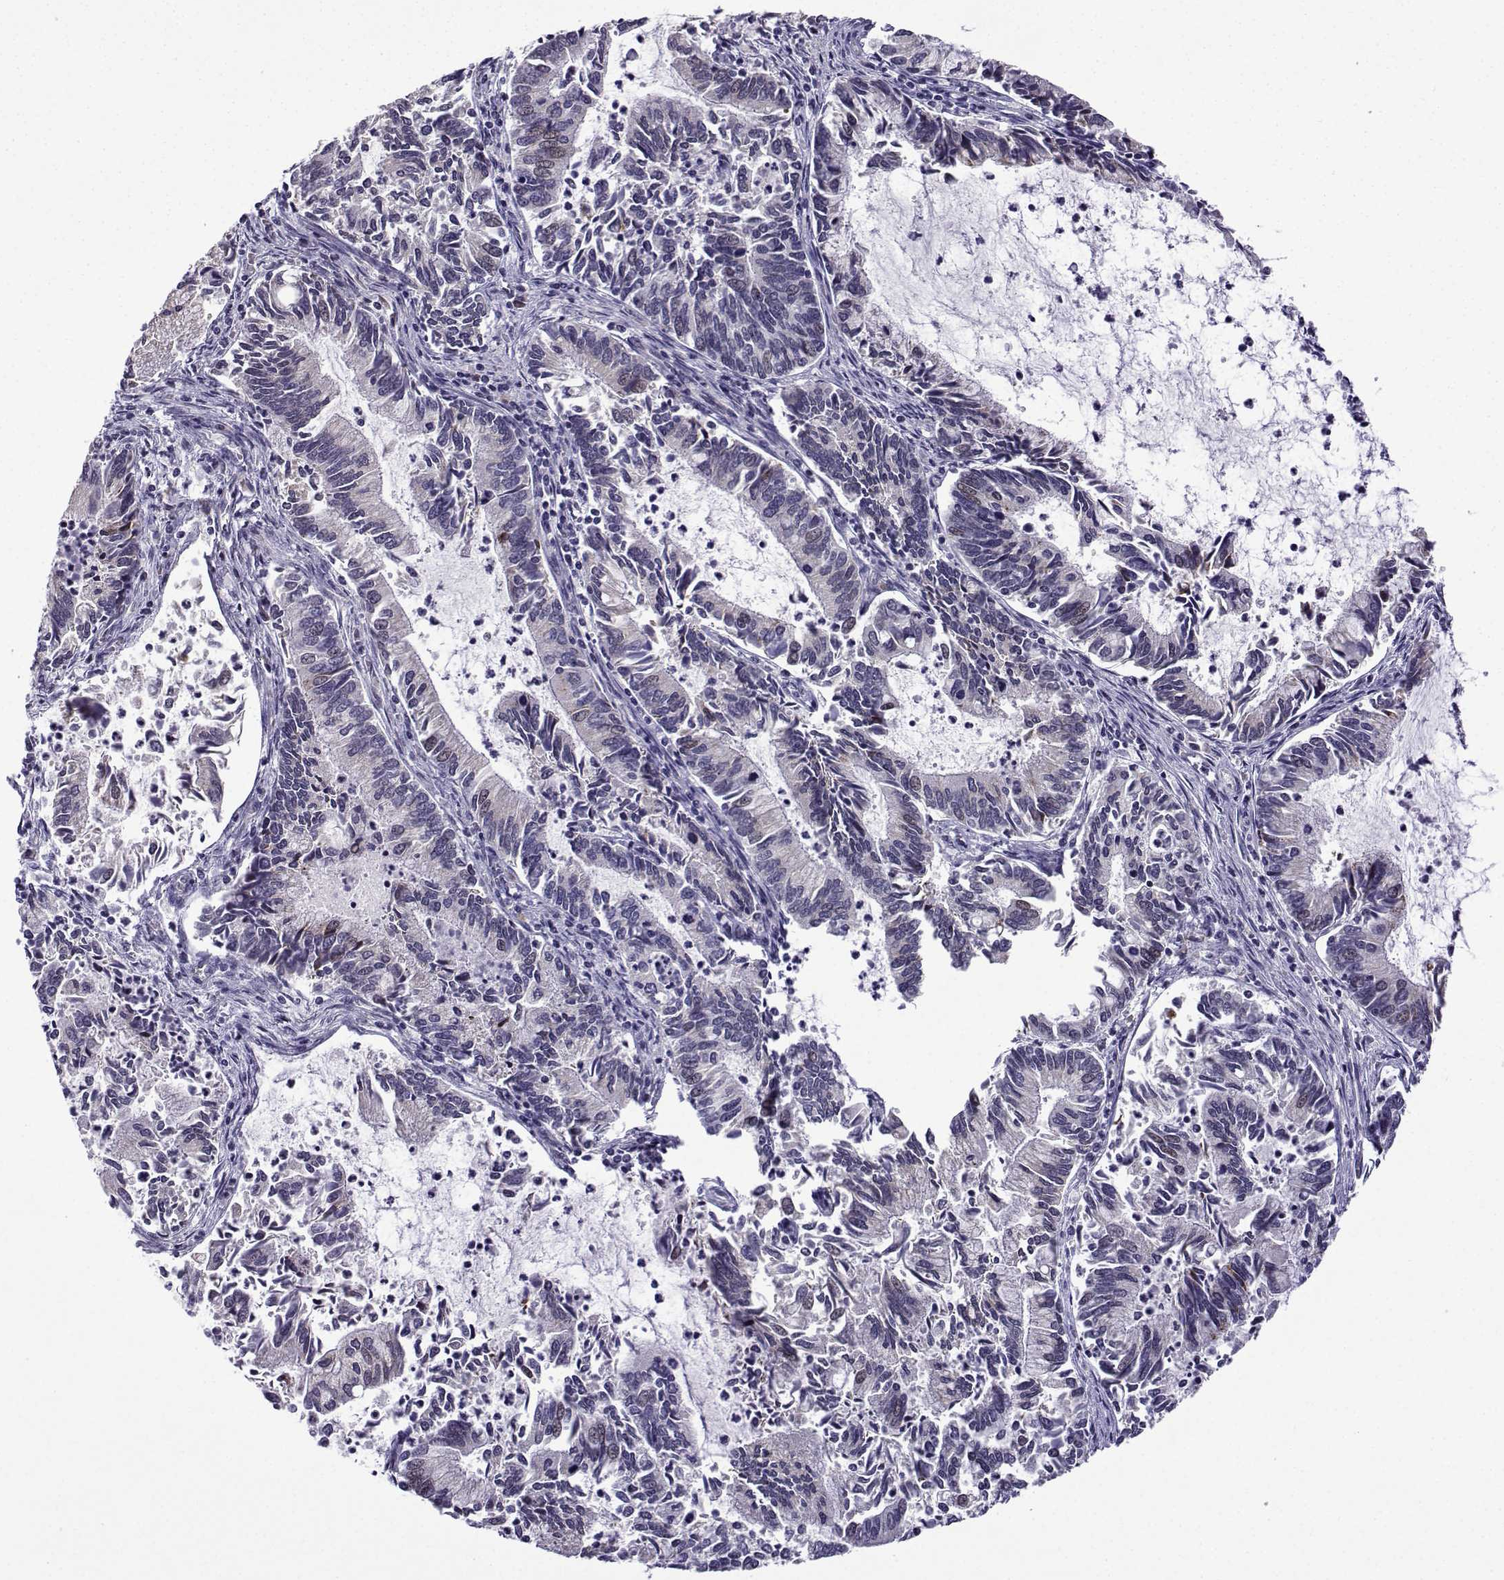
{"staining": {"intensity": "weak", "quantity": "<25%", "location": "nuclear"}, "tissue": "cervical cancer", "cell_type": "Tumor cells", "image_type": "cancer", "snomed": [{"axis": "morphology", "description": "Adenocarcinoma, NOS"}, {"axis": "topography", "description": "Cervix"}], "caption": "The micrograph displays no significant positivity in tumor cells of cervical cancer.", "gene": "FGF3", "patient": {"sex": "female", "age": 42}}